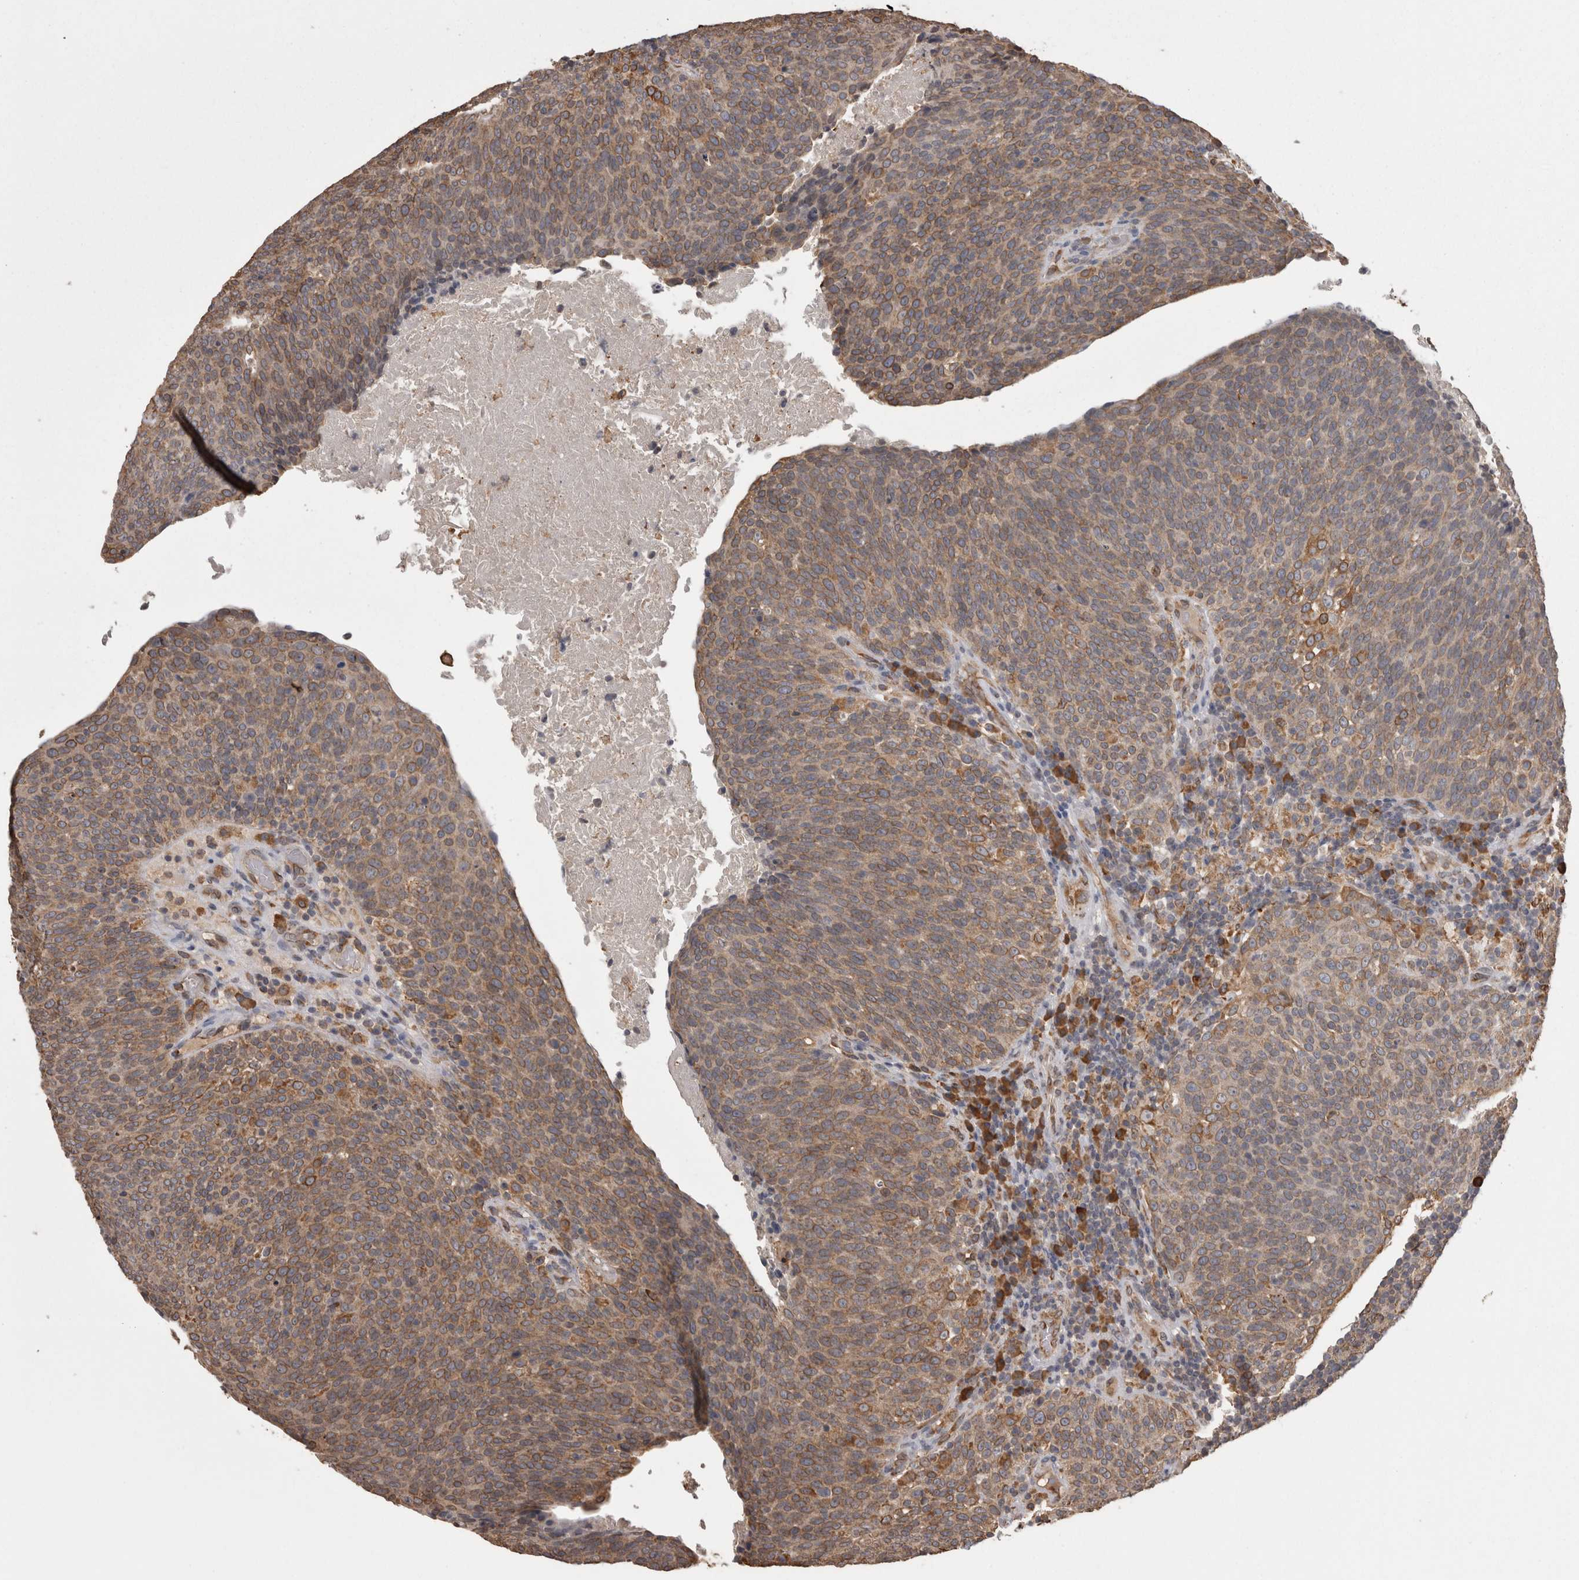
{"staining": {"intensity": "moderate", "quantity": ">75%", "location": "cytoplasmic/membranous"}, "tissue": "head and neck cancer", "cell_type": "Tumor cells", "image_type": "cancer", "snomed": [{"axis": "morphology", "description": "Squamous cell carcinoma, NOS"}, {"axis": "morphology", "description": "Squamous cell carcinoma, metastatic, NOS"}, {"axis": "topography", "description": "Lymph node"}, {"axis": "topography", "description": "Head-Neck"}], "caption": "A micrograph of human head and neck cancer (squamous cell carcinoma) stained for a protein exhibits moderate cytoplasmic/membranous brown staining in tumor cells.", "gene": "PON2", "patient": {"sex": "male", "age": 62}}